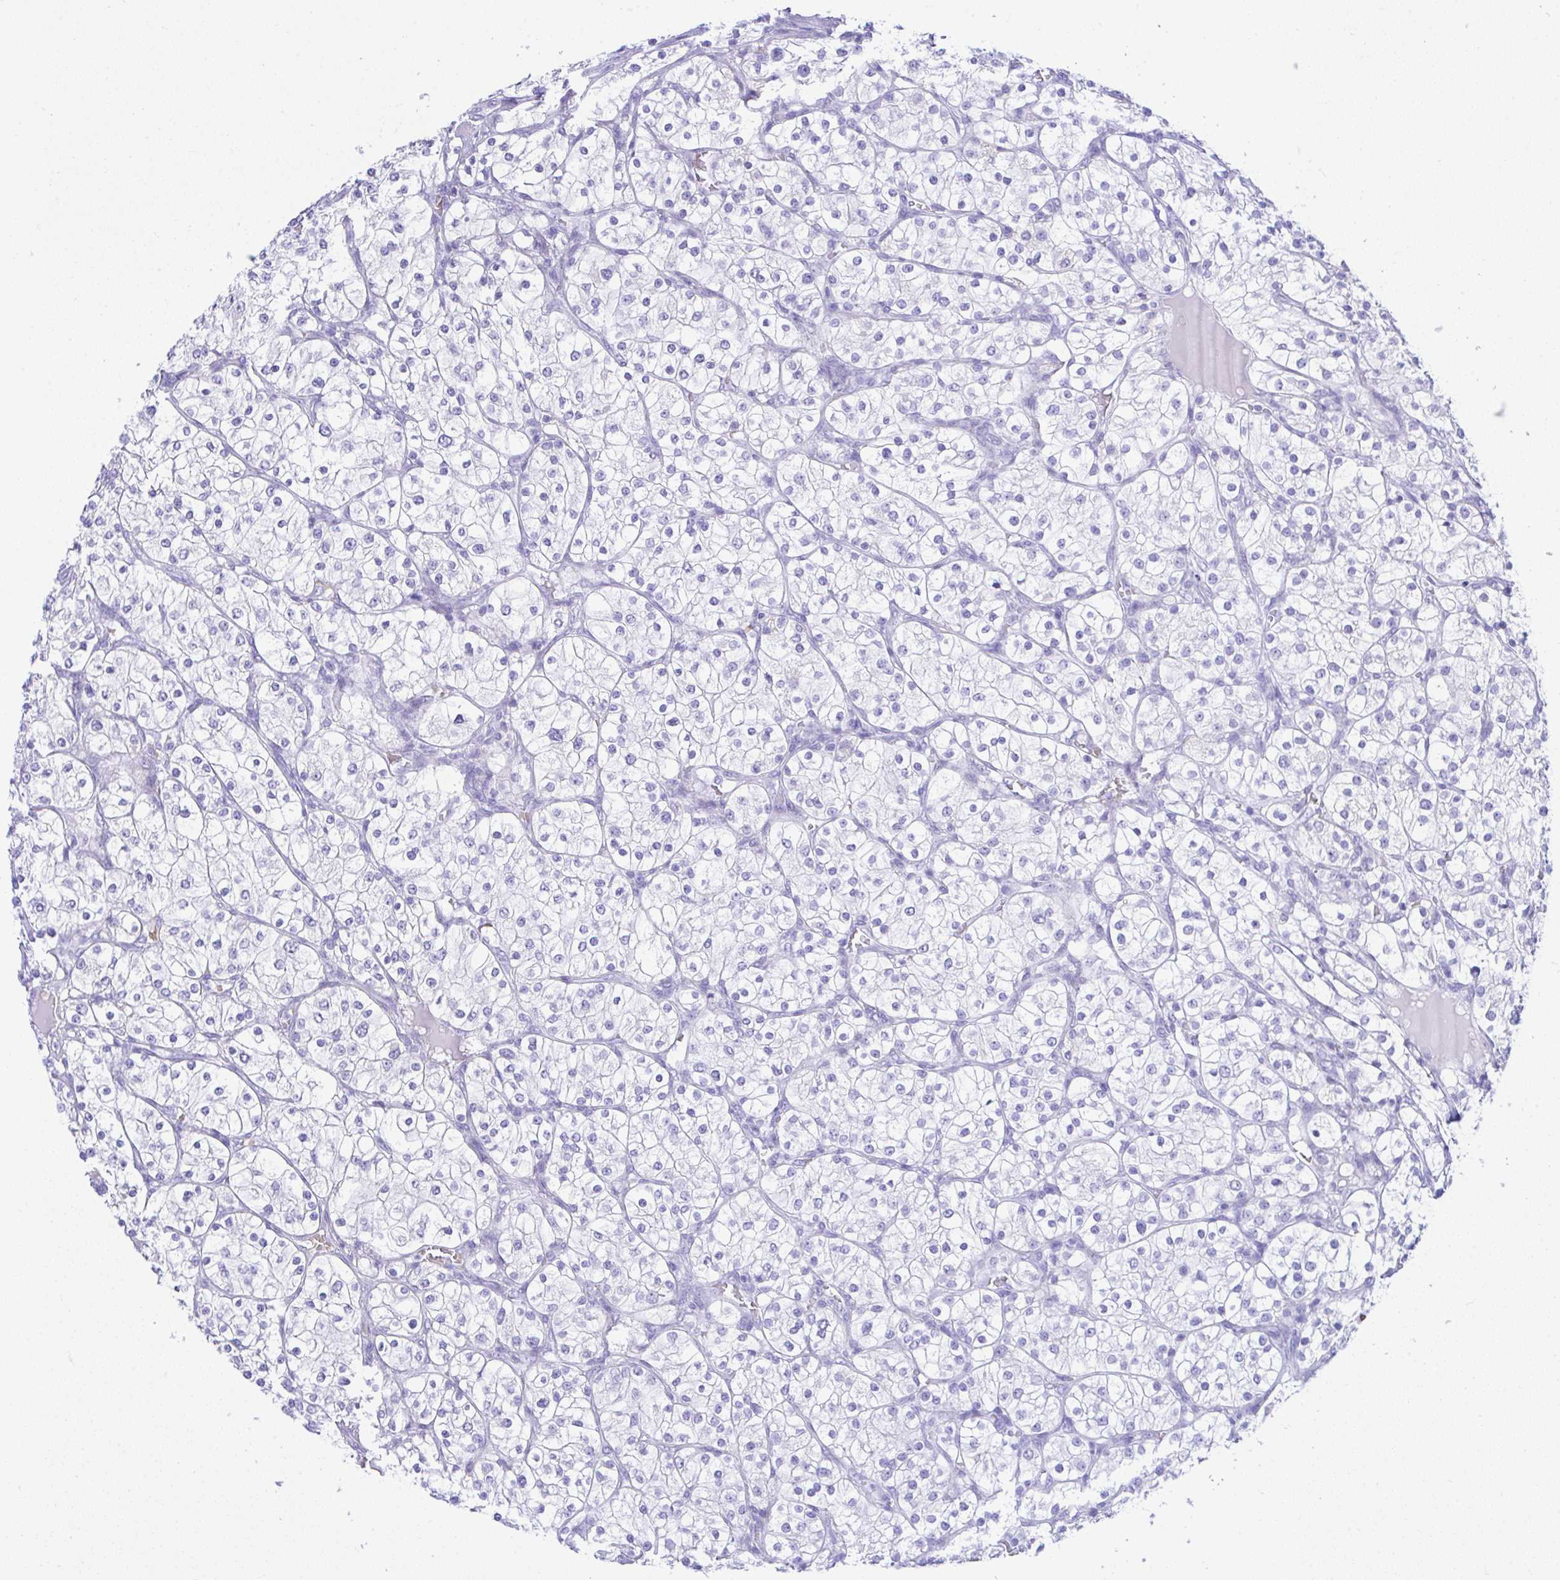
{"staining": {"intensity": "negative", "quantity": "none", "location": "none"}, "tissue": "renal cancer", "cell_type": "Tumor cells", "image_type": "cancer", "snomed": [{"axis": "morphology", "description": "Adenocarcinoma, NOS"}, {"axis": "topography", "description": "Kidney"}], "caption": "Photomicrograph shows no significant protein positivity in tumor cells of renal cancer (adenocarcinoma). (Brightfield microscopy of DAB (3,3'-diaminobenzidine) immunohistochemistry at high magnification).", "gene": "SEL1L2", "patient": {"sex": "male", "age": 80}}